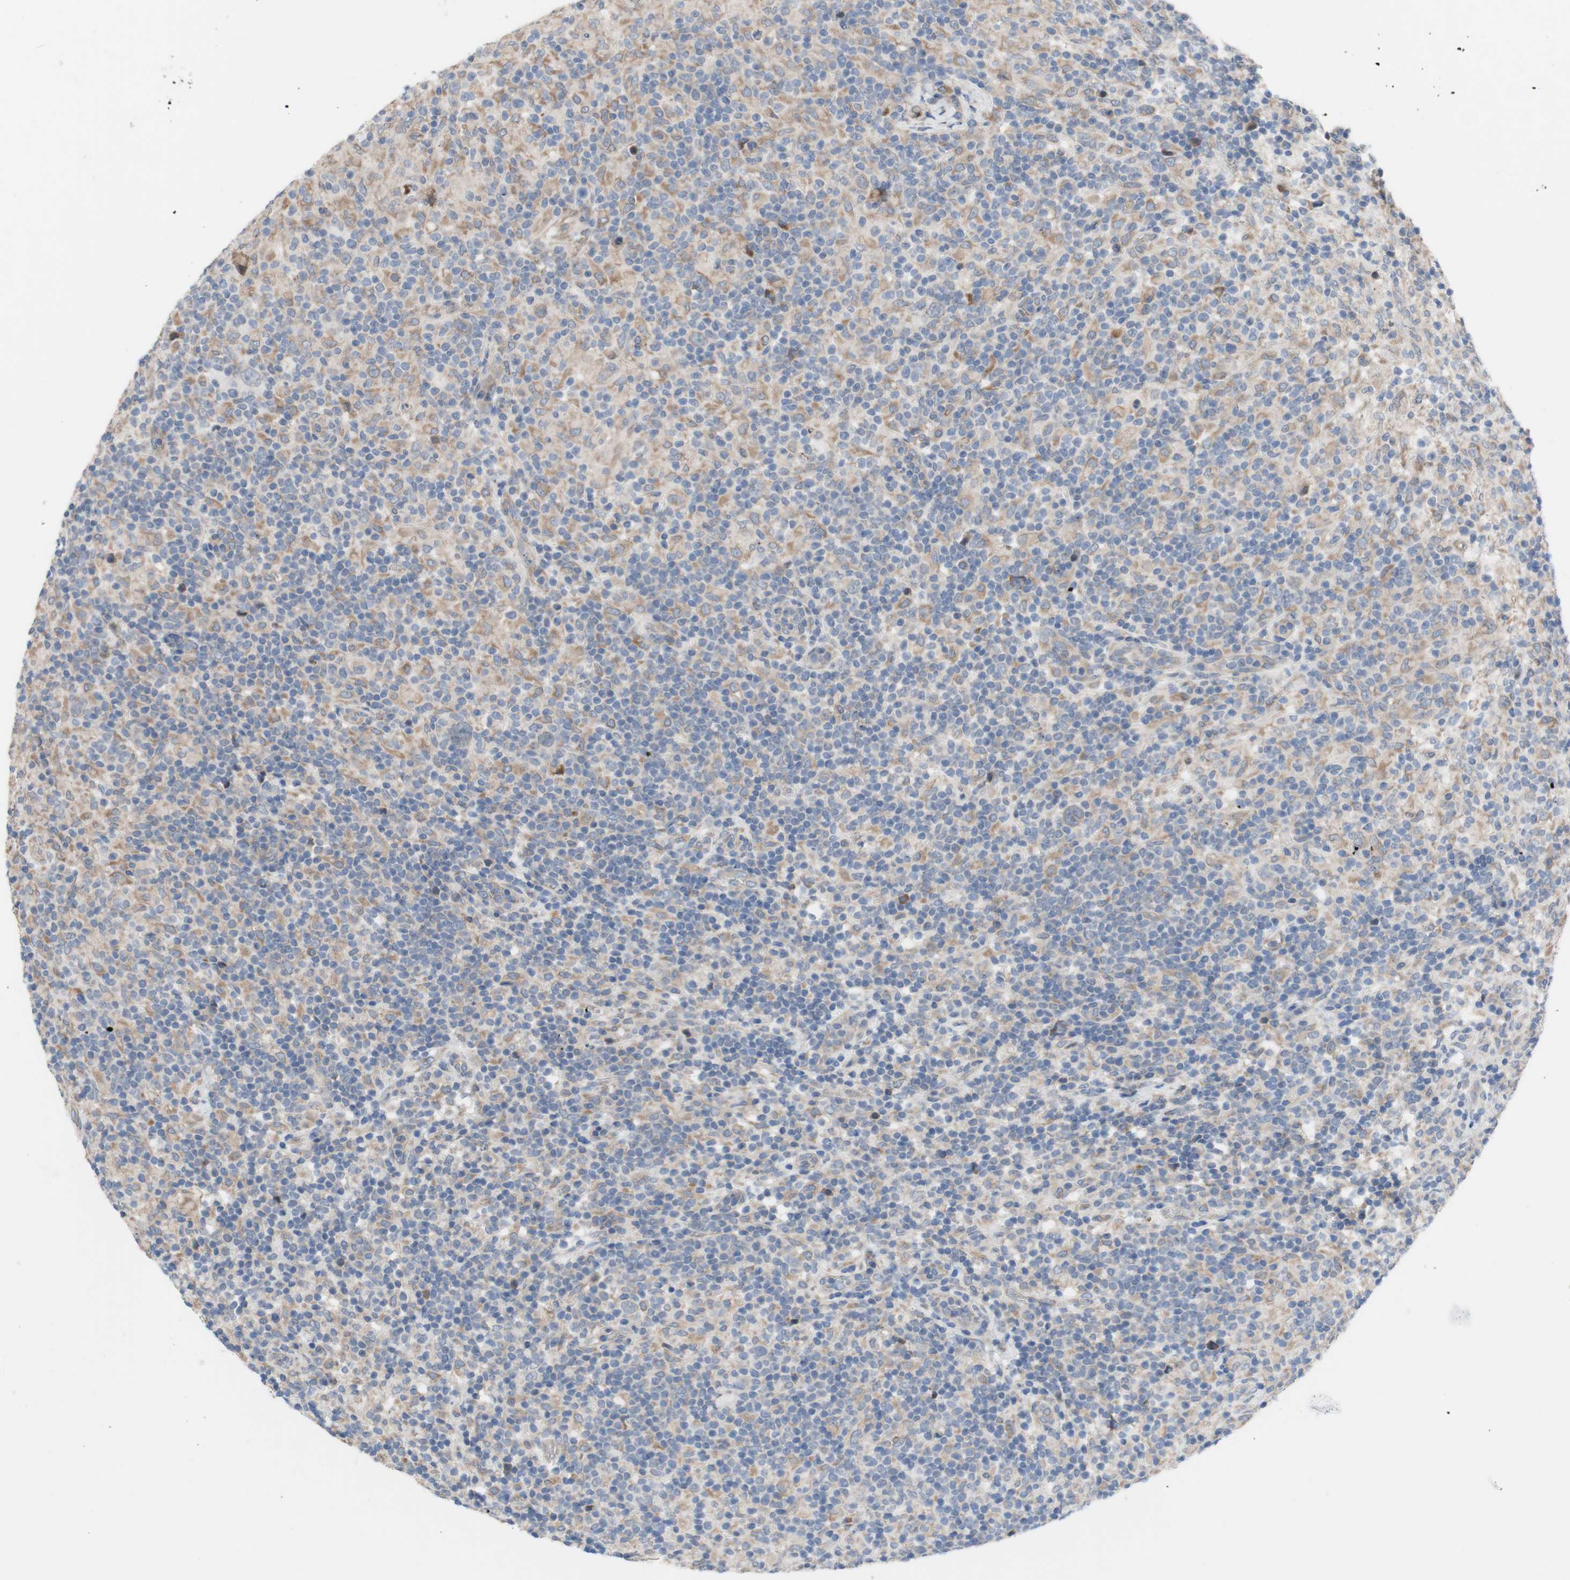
{"staining": {"intensity": "moderate", "quantity": ">75%", "location": "cytoplasmic/membranous"}, "tissue": "lymphoma", "cell_type": "Tumor cells", "image_type": "cancer", "snomed": [{"axis": "morphology", "description": "Hodgkin's disease, NOS"}, {"axis": "topography", "description": "Lymph node"}], "caption": "The micrograph shows immunohistochemical staining of lymphoma. There is moderate cytoplasmic/membranous staining is appreciated in approximately >75% of tumor cells.", "gene": "TTC14", "patient": {"sex": "male", "age": 70}}